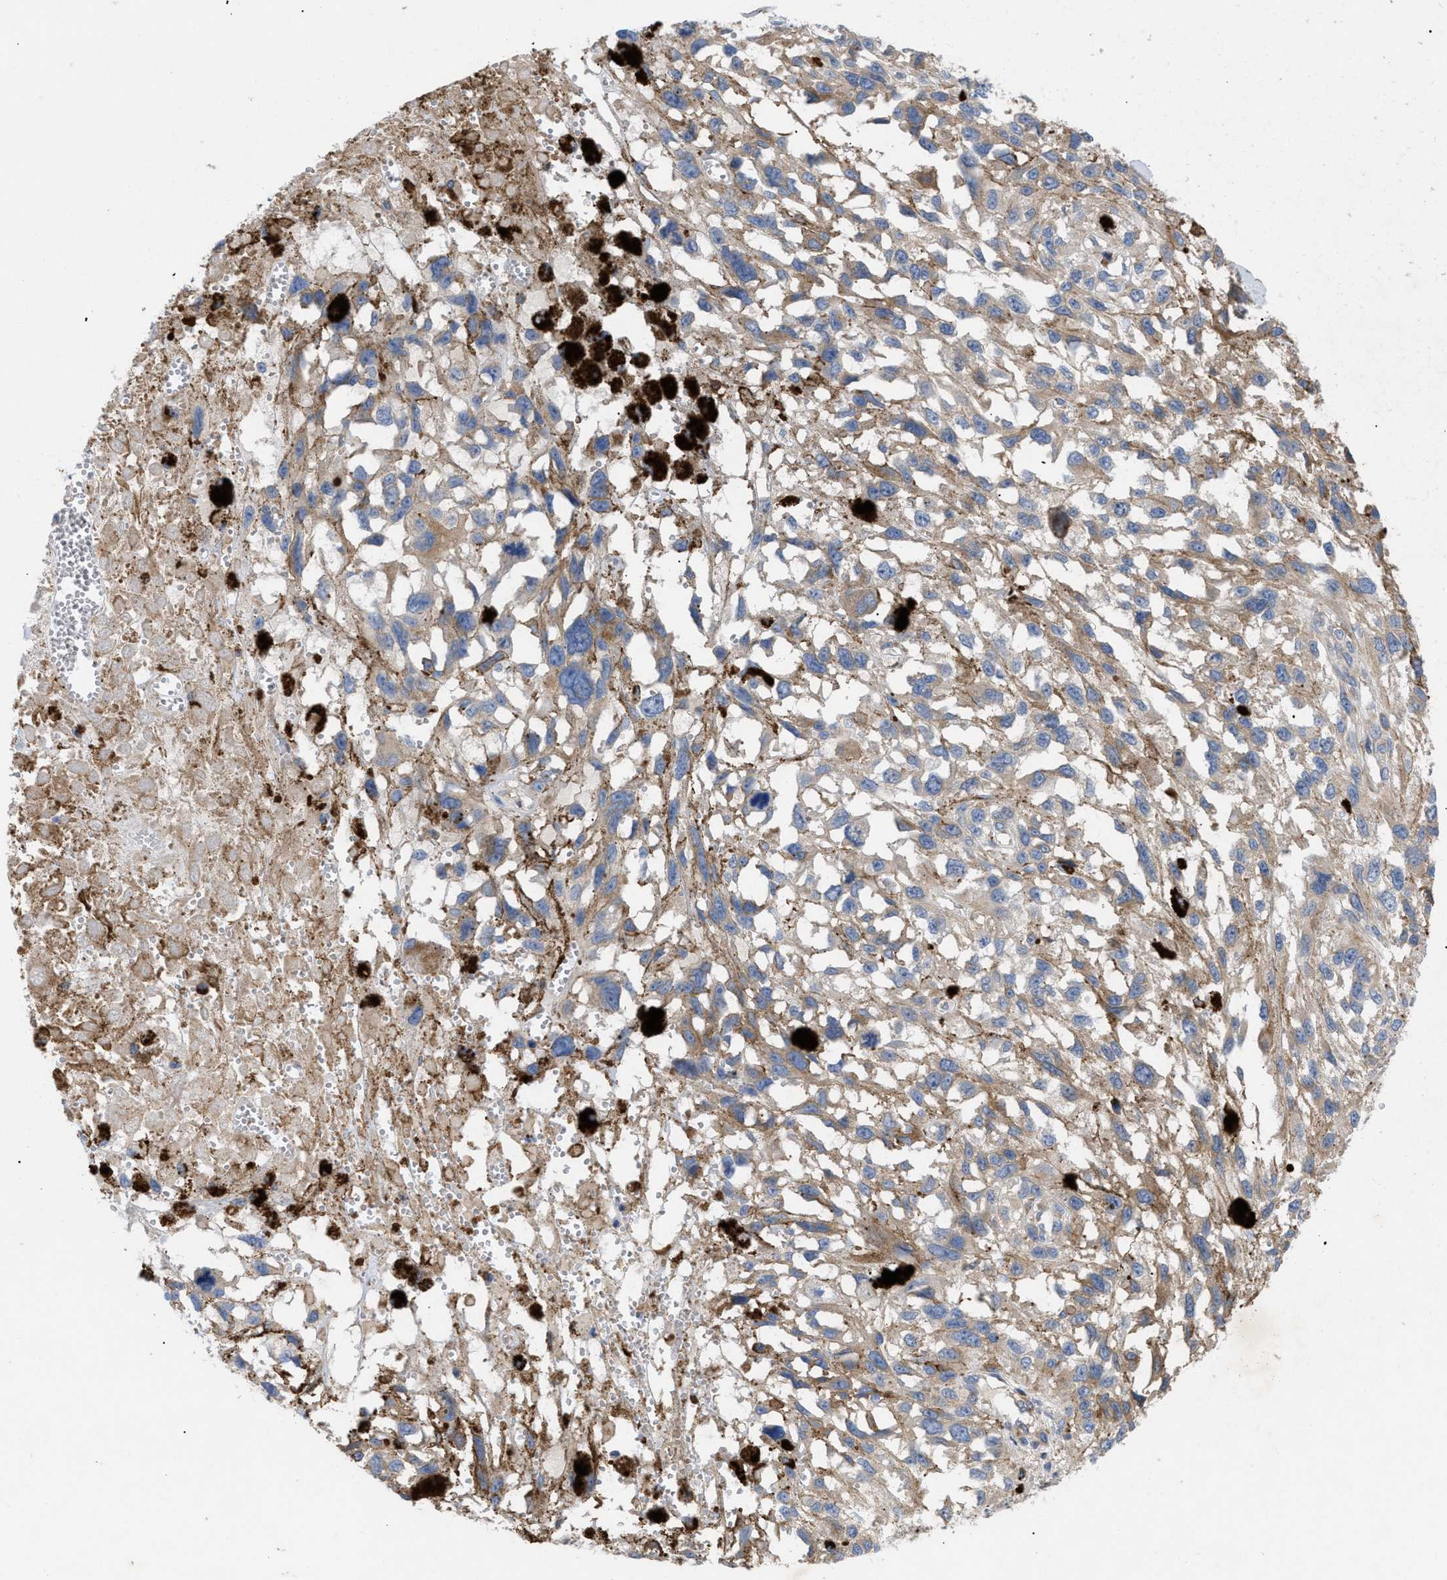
{"staining": {"intensity": "moderate", "quantity": ">75%", "location": "cytoplasmic/membranous"}, "tissue": "melanoma", "cell_type": "Tumor cells", "image_type": "cancer", "snomed": [{"axis": "morphology", "description": "Malignant melanoma, Metastatic site"}, {"axis": "topography", "description": "Lymph node"}], "caption": "Malignant melanoma (metastatic site) stained for a protein reveals moderate cytoplasmic/membranous positivity in tumor cells.", "gene": "SLC50A1", "patient": {"sex": "male", "age": 59}}